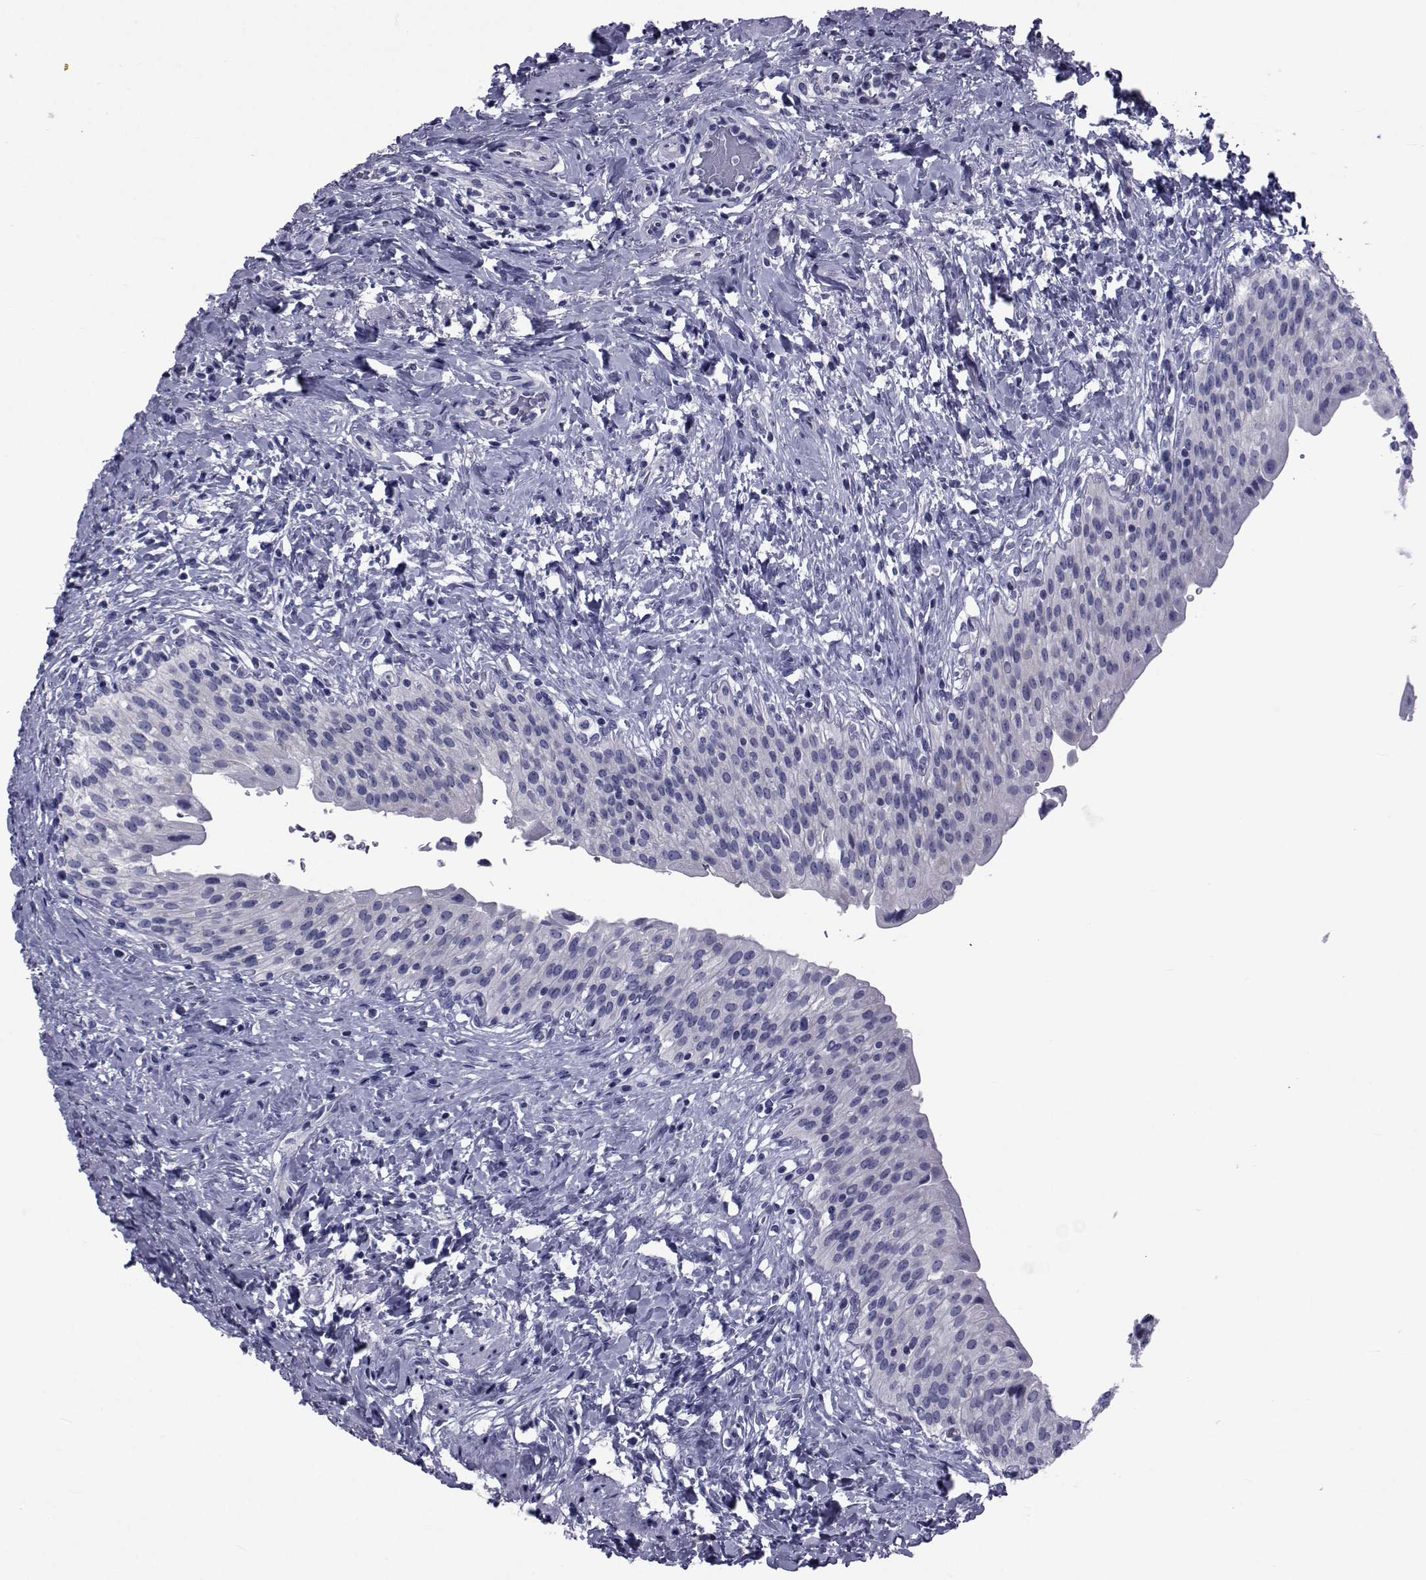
{"staining": {"intensity": "negative", "quantity": "none", "location": "none"}, "tissue": "urinary bladder", "cell_type": "Urothelial cells", "image_type": "normal", "snomed": [{"axis": "morphology", "description": "Normal tissue, NOS"}, {"axis": "morphology", "description": "Inflammation, NOS"}, {"axis": "topography", "description": "Urinary bladder"}], "caption": "A high-resolution image shows immunohistochemistry (IHC) staining of unremarkable urinary bladder, which demonstrates no significant expression in urothelial cells. Nuclei are stained in blue.", "gene": "GKAP1", "patient": {"sex": "male", "age": 64}}